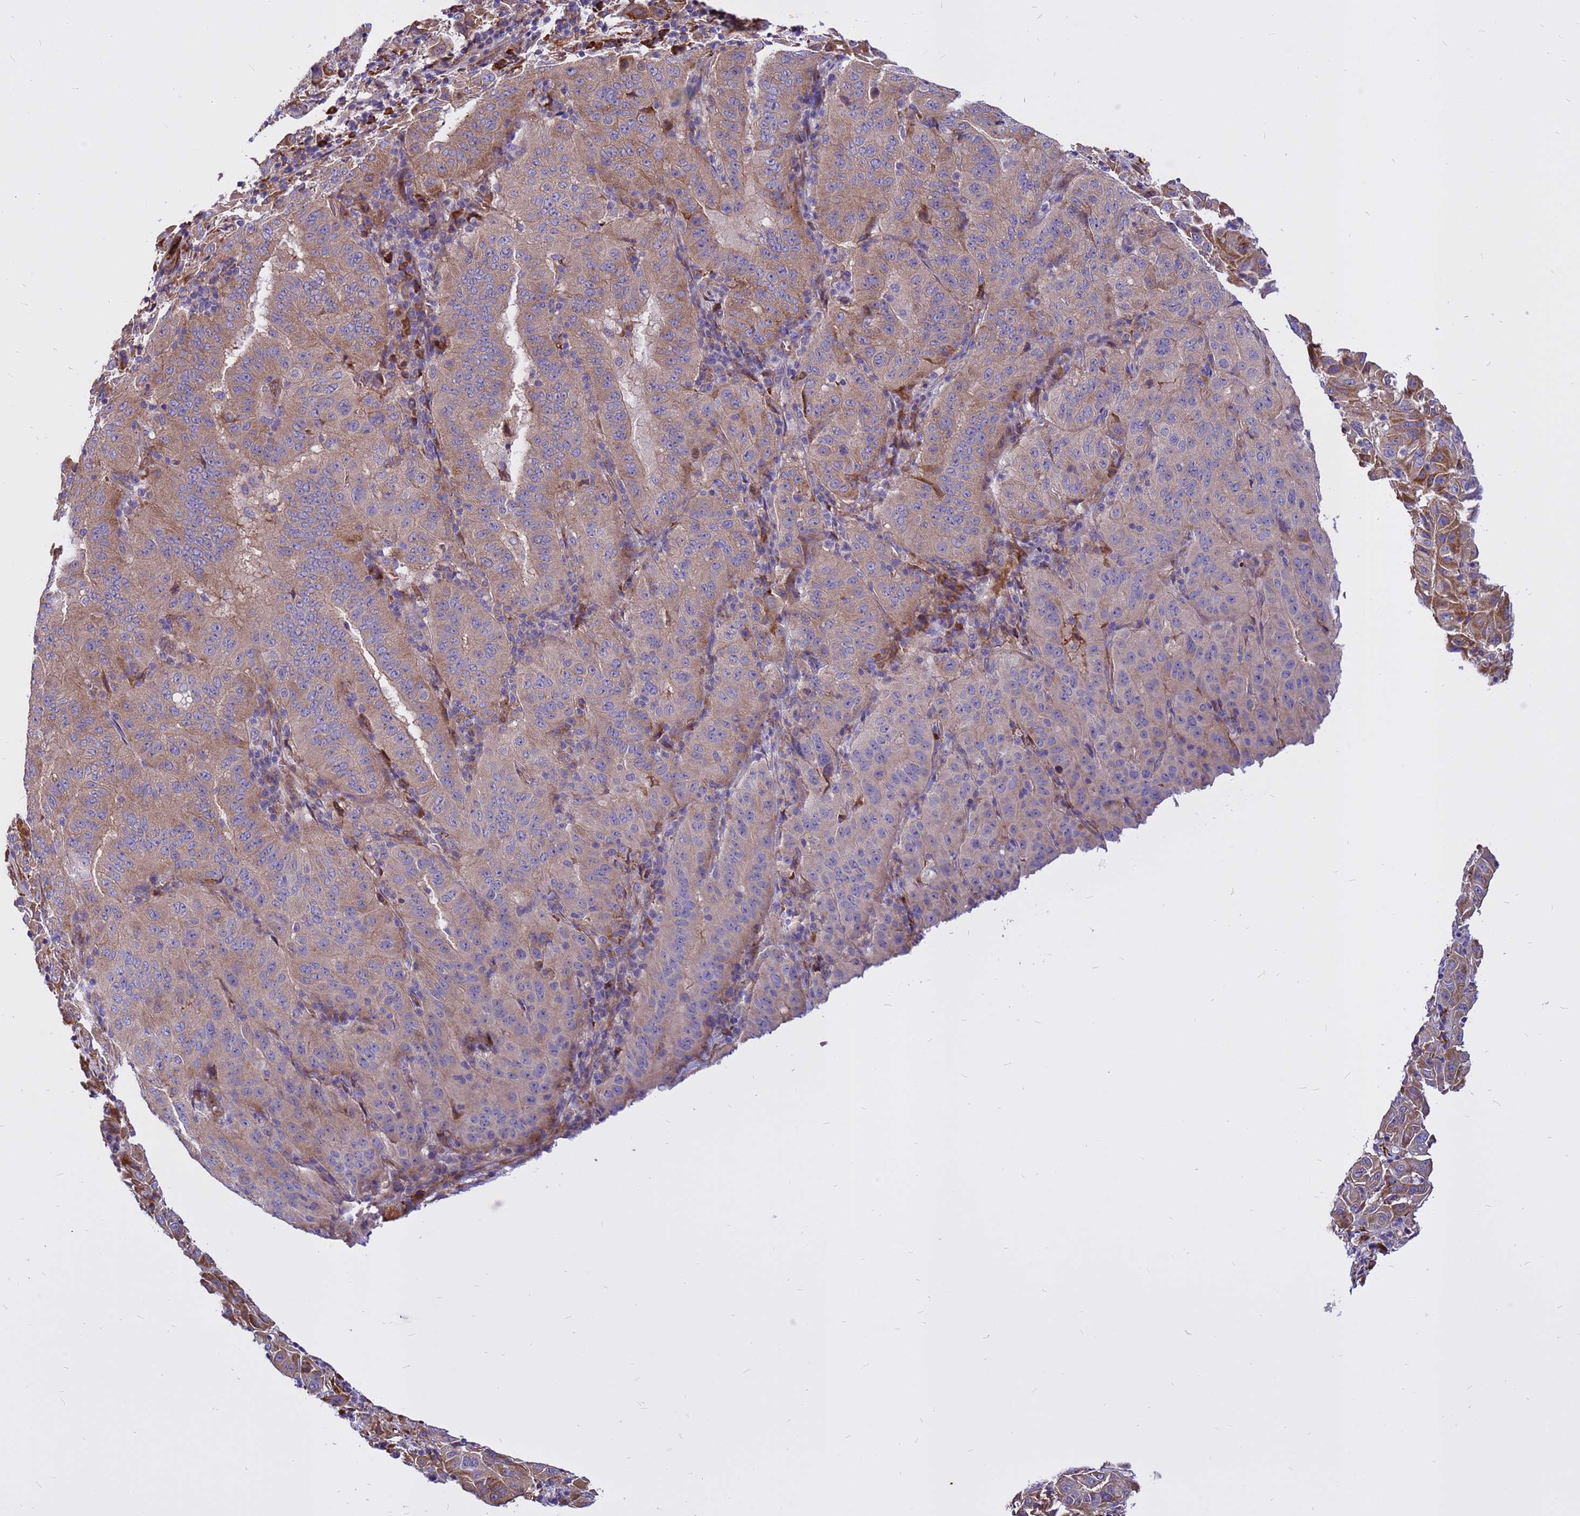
{"staining": {"intensity": "weak", "quantity": "25%-75%", "location": "cytoplasmic/membranous"}, "tissue": "pancreatic cancer", "cell_type": "Tumor cells", "image_type": "cancer", "snomed": [{"axis": "morphology", "description": "Adenocarcinoma, NOS"}, {"axis": "topography", "description": "Pancreas"}], "caption": "A high-resolution histopathology image shows immunohistochemistry staining of pancreatic cancer, which exhibits weak cytoplasmic/membranous expression in approximately 25%-75% of tumor cells.", "gene": "ZNF669", "patient": {"sex": "male", "age": 63}}